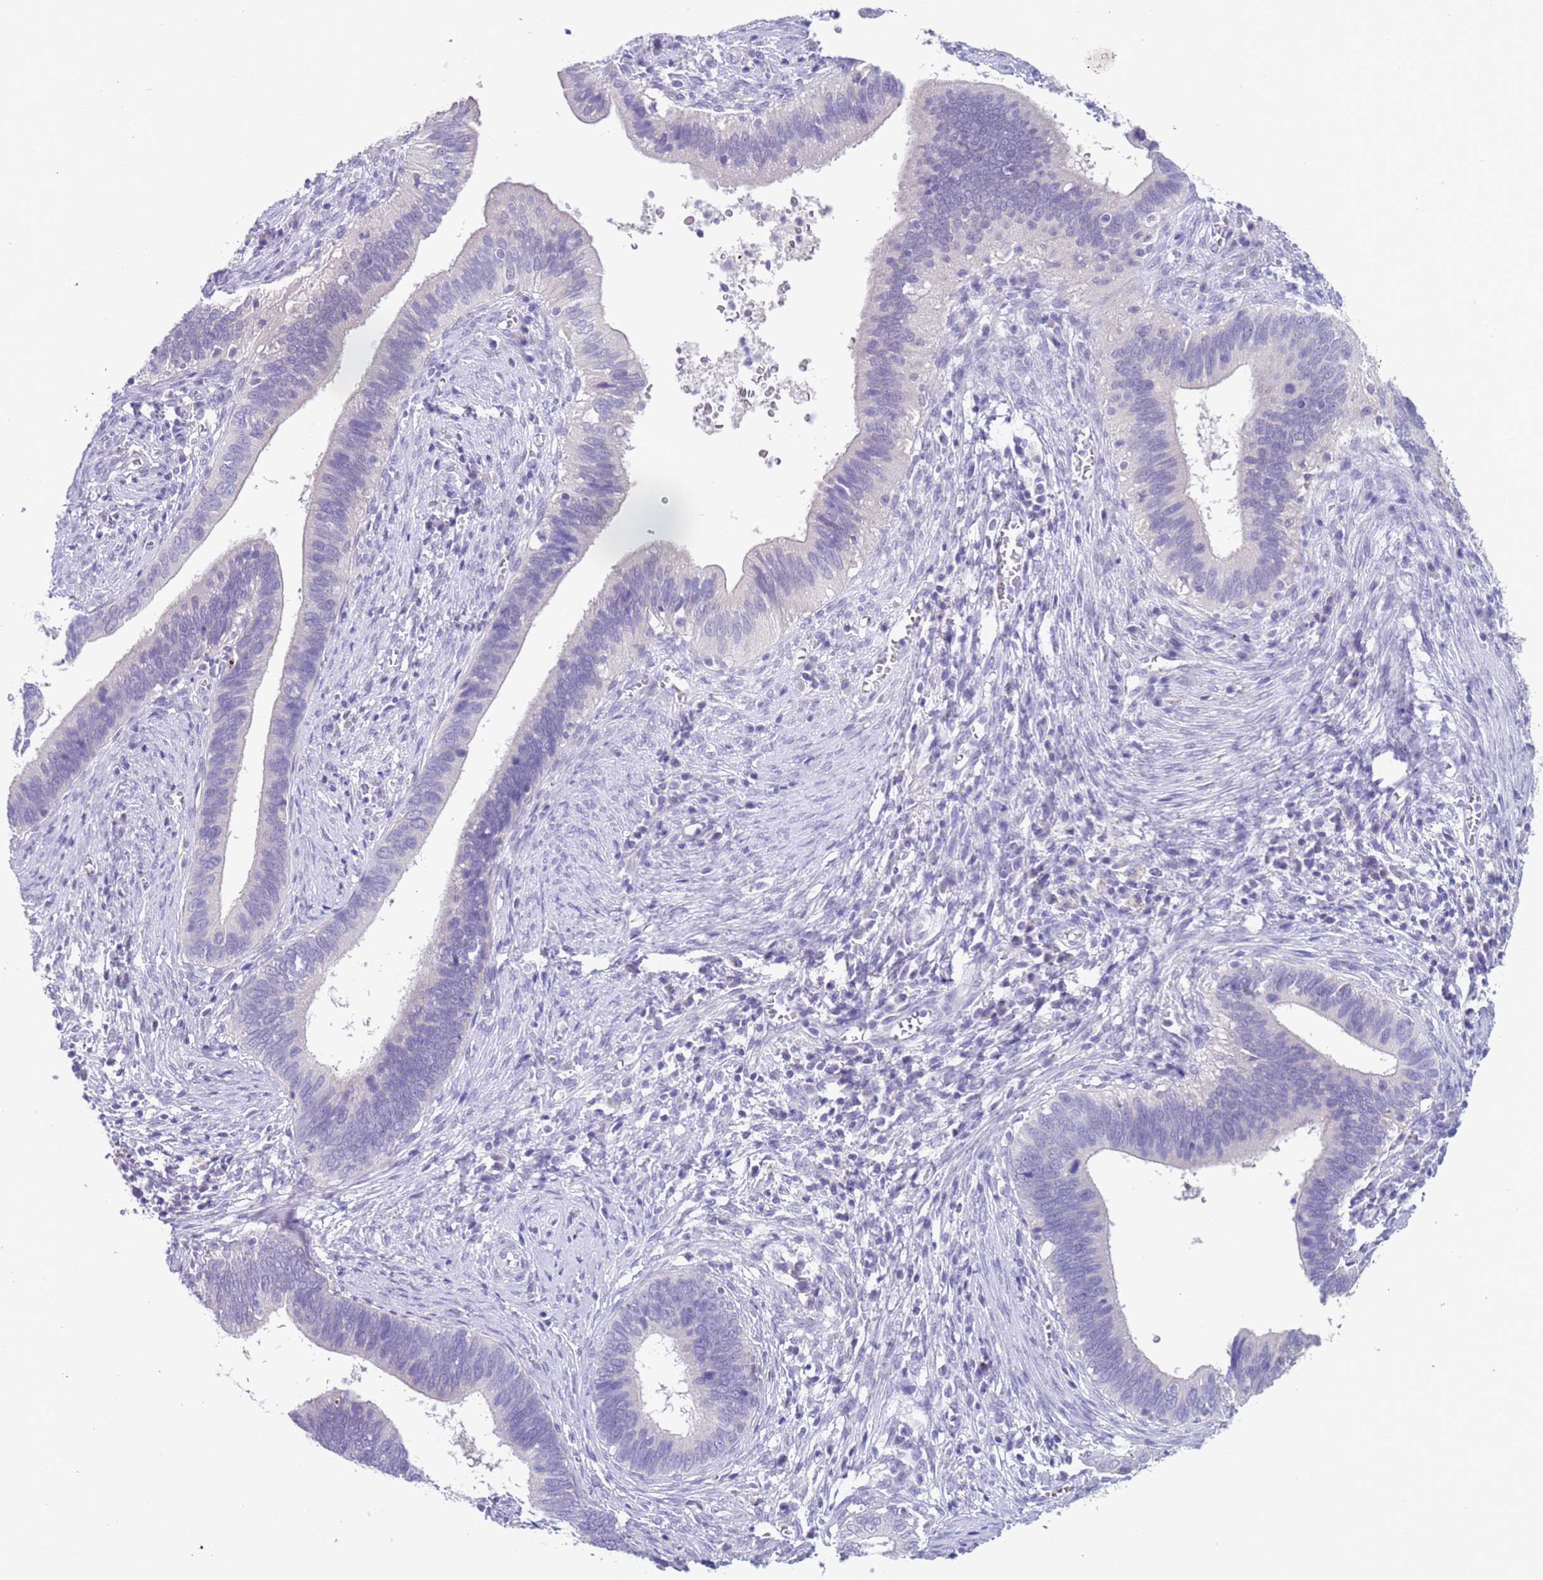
{"staining": {"intensity": "negative", "quantity": "none", "location": "none"}, "tissue": "cervical cancer", "cell_type": "Tumor cells", "image_type": "cancer", "snomed": [{"axis": "morphology", "description": "Adenocarcinoma, NOS"}, {"axis": "topography", "description": "Cervix"}], "caption": "High power microscopy histopathology image of an immunohistochemistry (IHC) histopathology image of adenocarcinoma (cervical), revealing no significant expression in tumor cells. The staining is performed using DAB brown chromogen with nuclei counter-stained in using hematoxylin.", "gene": "SPIRE2", "patient": {"sex": "female", "age": 42}}